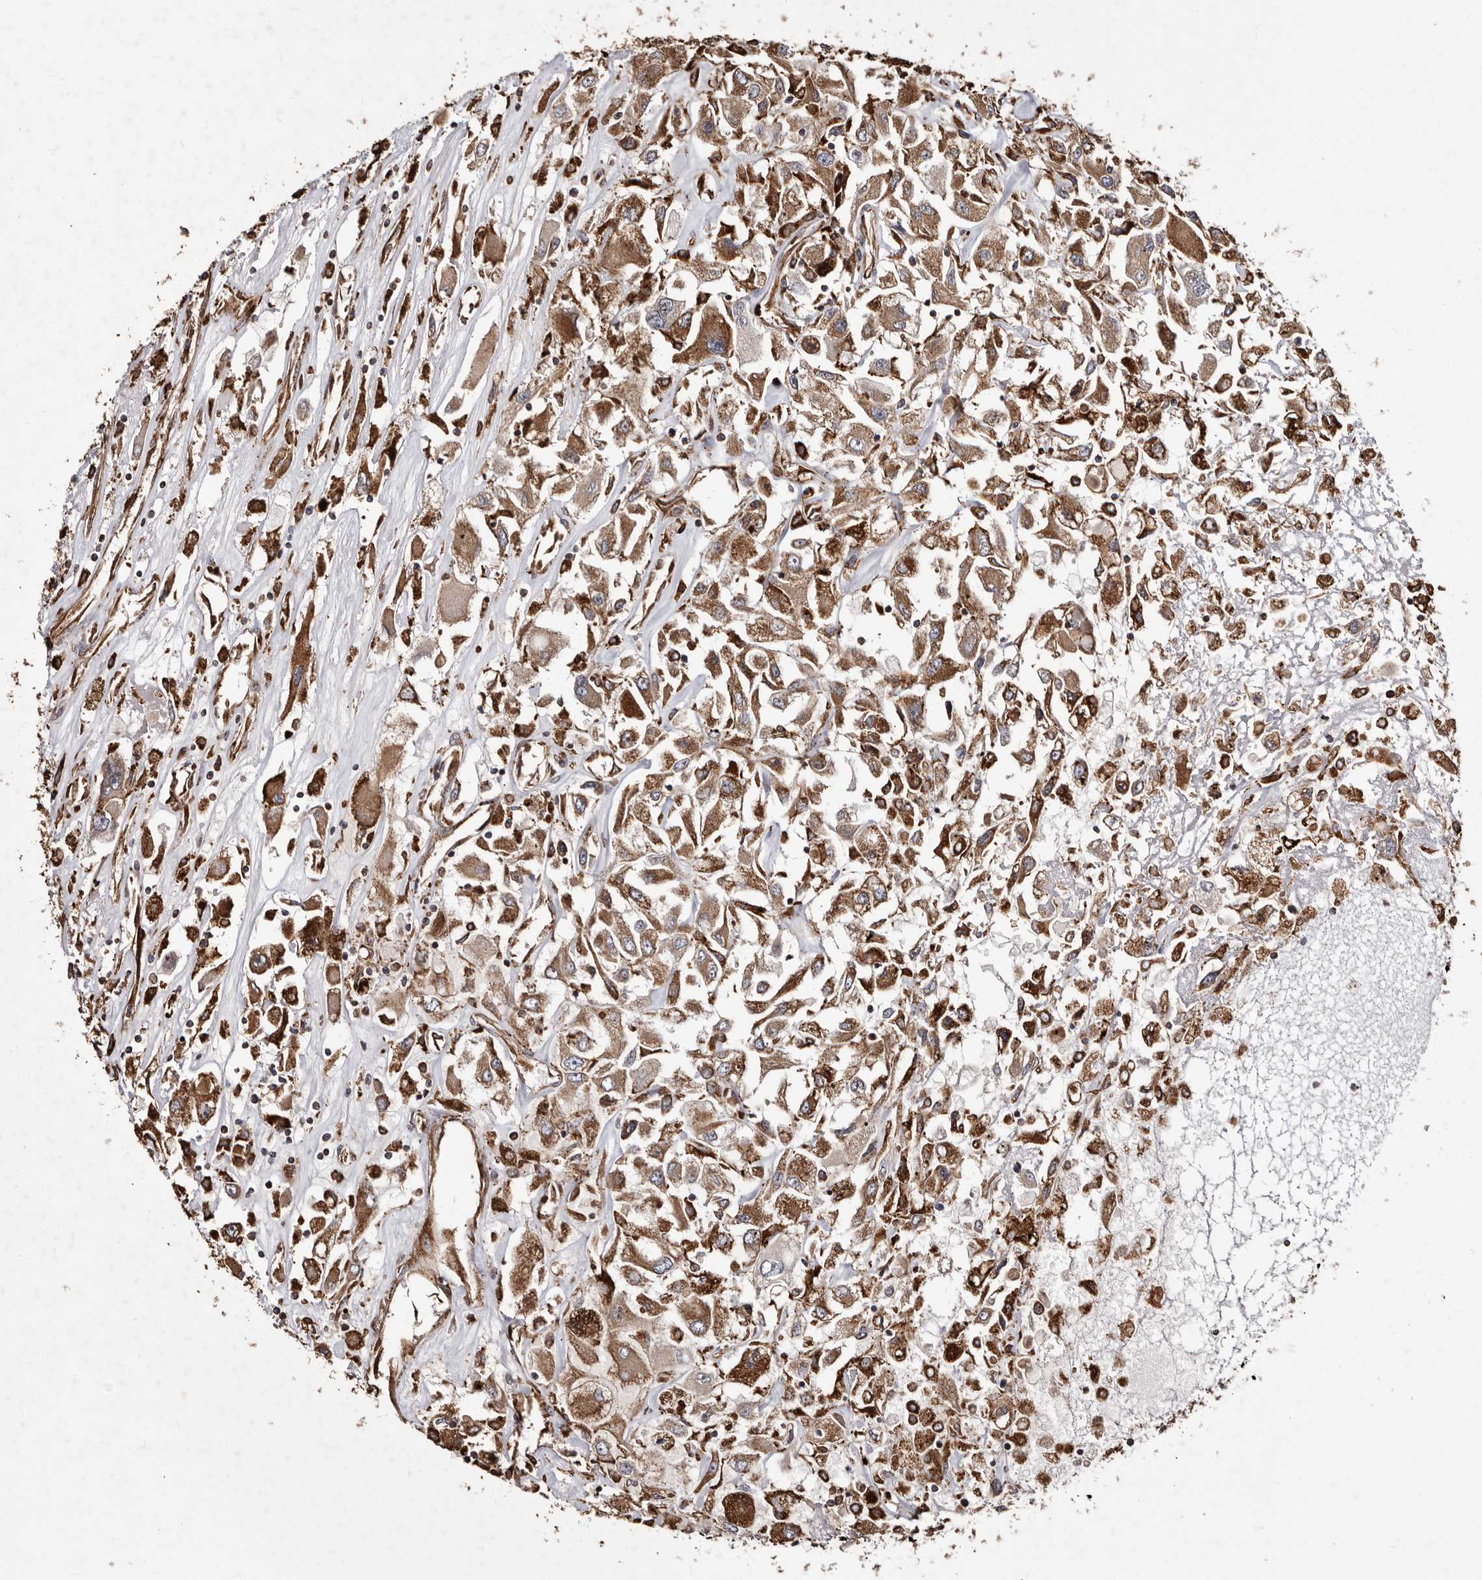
{"staining": {"intensity": "moderate", "quantity": ">75%", "location": "cytoplasmic/membranous"}, "tissue": "renal cancer", "cell_type": "Tumor cells", "image_type": "cancer", "snomed": [{"axis": "morphology", "description": "Adenocarcinoma, NOS"}, {"axis": "topography", "description": "Kidney"}], "caption": "Human renal cancer (adenocarcinoma) stained with a protein marker reveals moderate staining in tumor cells.", "gene": "STEAP2", "patient": {"sex": "female", "age": 52}}